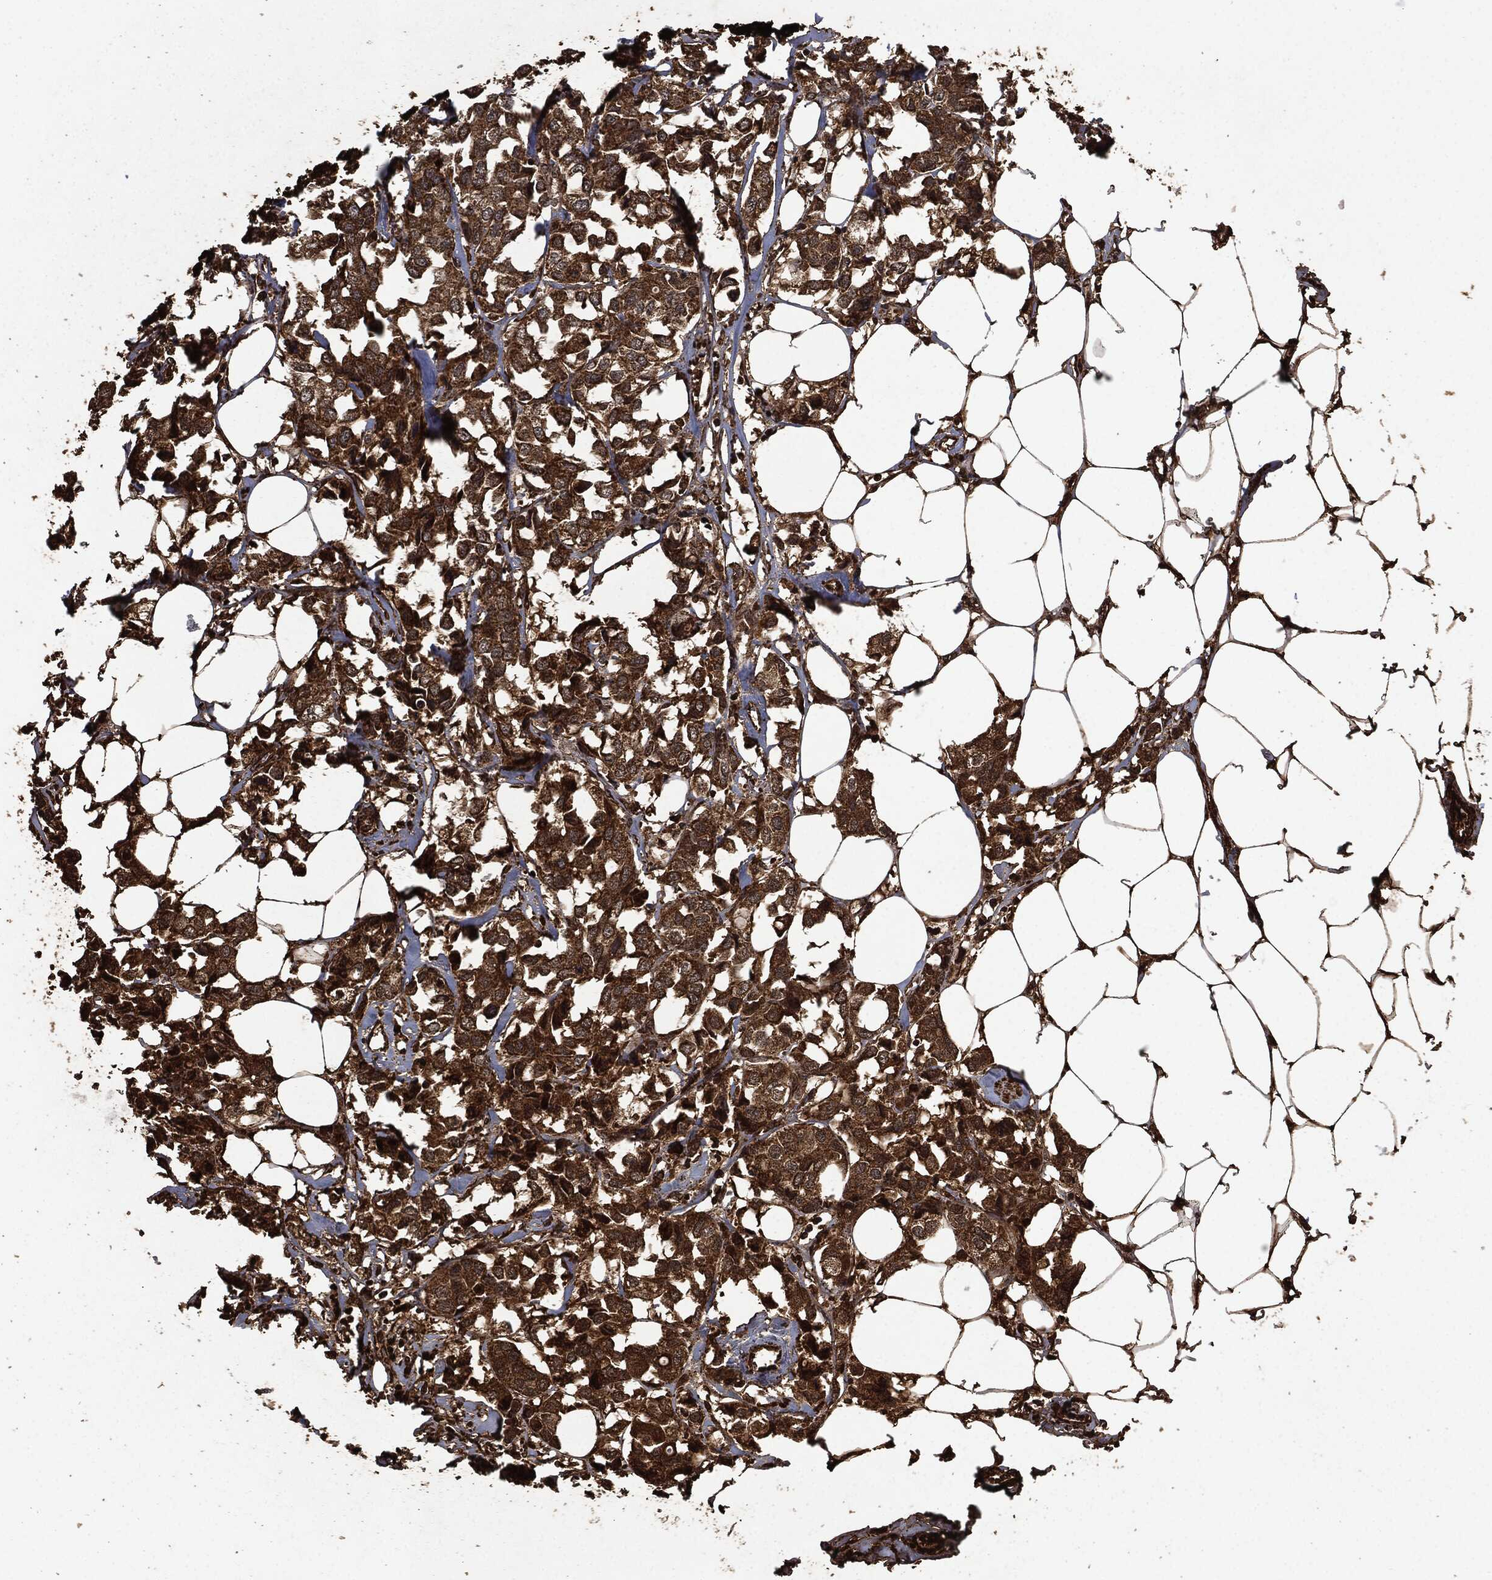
{"staining": {"intensity": "strong", "quantity": "25%-75%", "location": "cytoplasmic/membranous"}, "tissue": "breast cancer", "cell_type": "Tumor cells", "image_type": "cancer", "snomed": [{"axis": "morphology", "description": "Duct carcinoma"}, {"axis": "topography", "description": "Breast"}], "caption": "A high amount of strong cytoplasmic/membranous expression is identified in about 25%-75% of tumor cells in breast cancer (infiltrating ductal carcinoma) tissue. Ihc stains the protein of interest in brown and the nuclei are stained blue.", "gene": "RYK", "patient": {"sex": "female", "age": 80}}